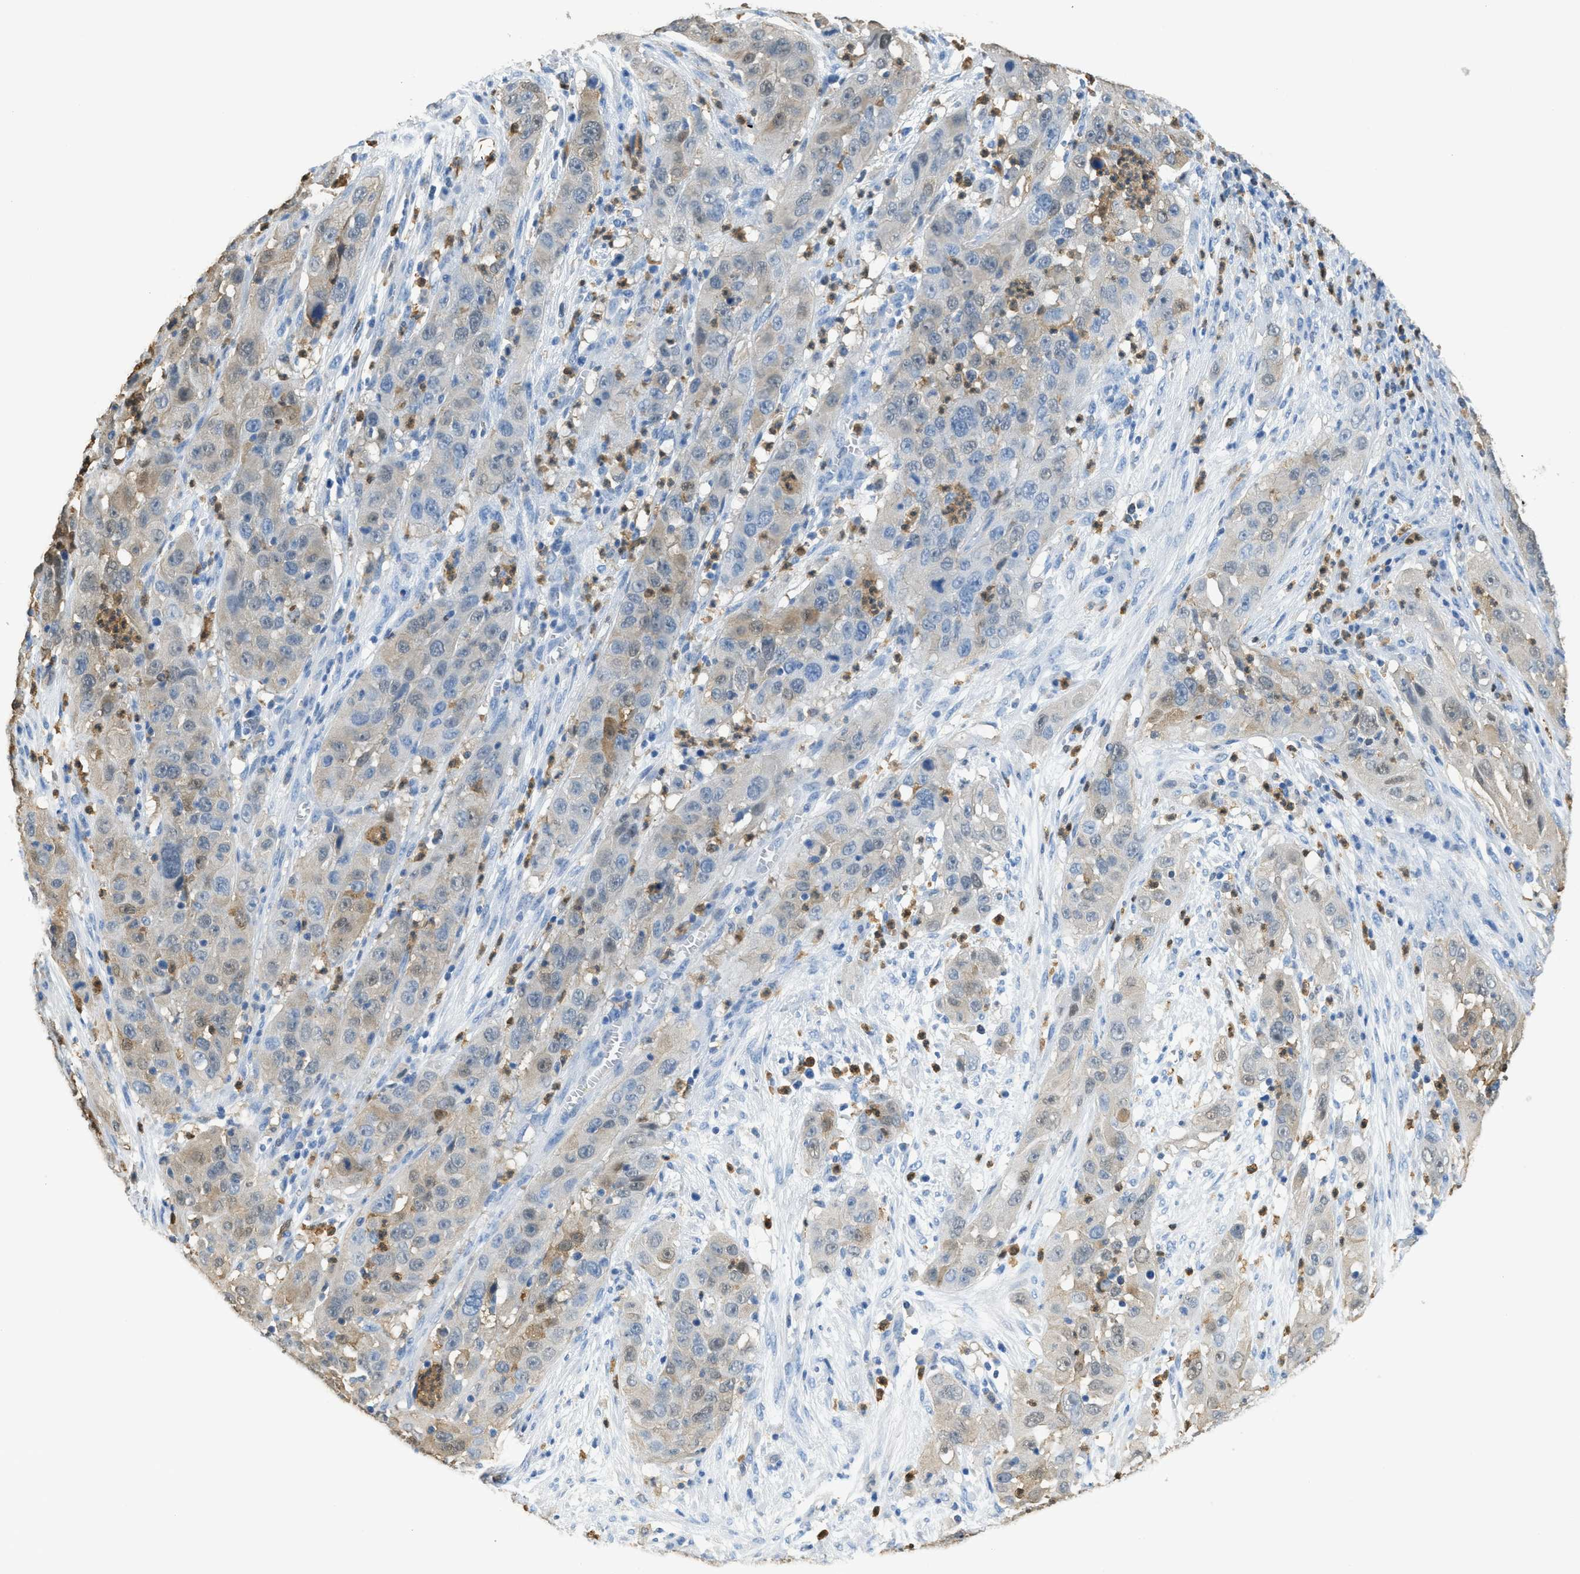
{"staining": {"intensity": "weak", "quantity": "25%-75%", "location": "cytoplasmic/membranous,nuclear"}, "tissue": "cervical cancer", "cell_type": "Tumor cells", "image_type": "cancer", "snomed": [{"axis": "morphology", "description": "Squamous cell carcinoma, NOS"}, {"axis": "topography", "description": "Cervix"}], "caption": "The histopathology image shows a brown stain indicating the presence of a protein in the cytoplasmic/membranous and nuclear of tumor cells in squamous cell carcinoma (cervical). (Stains: DAB in brown, nuclei in blue, Microscopy: brightfield microscopy at high magnification).", "gene": "SERPINB1", "patient": {"sex": "female", "age": 32}}